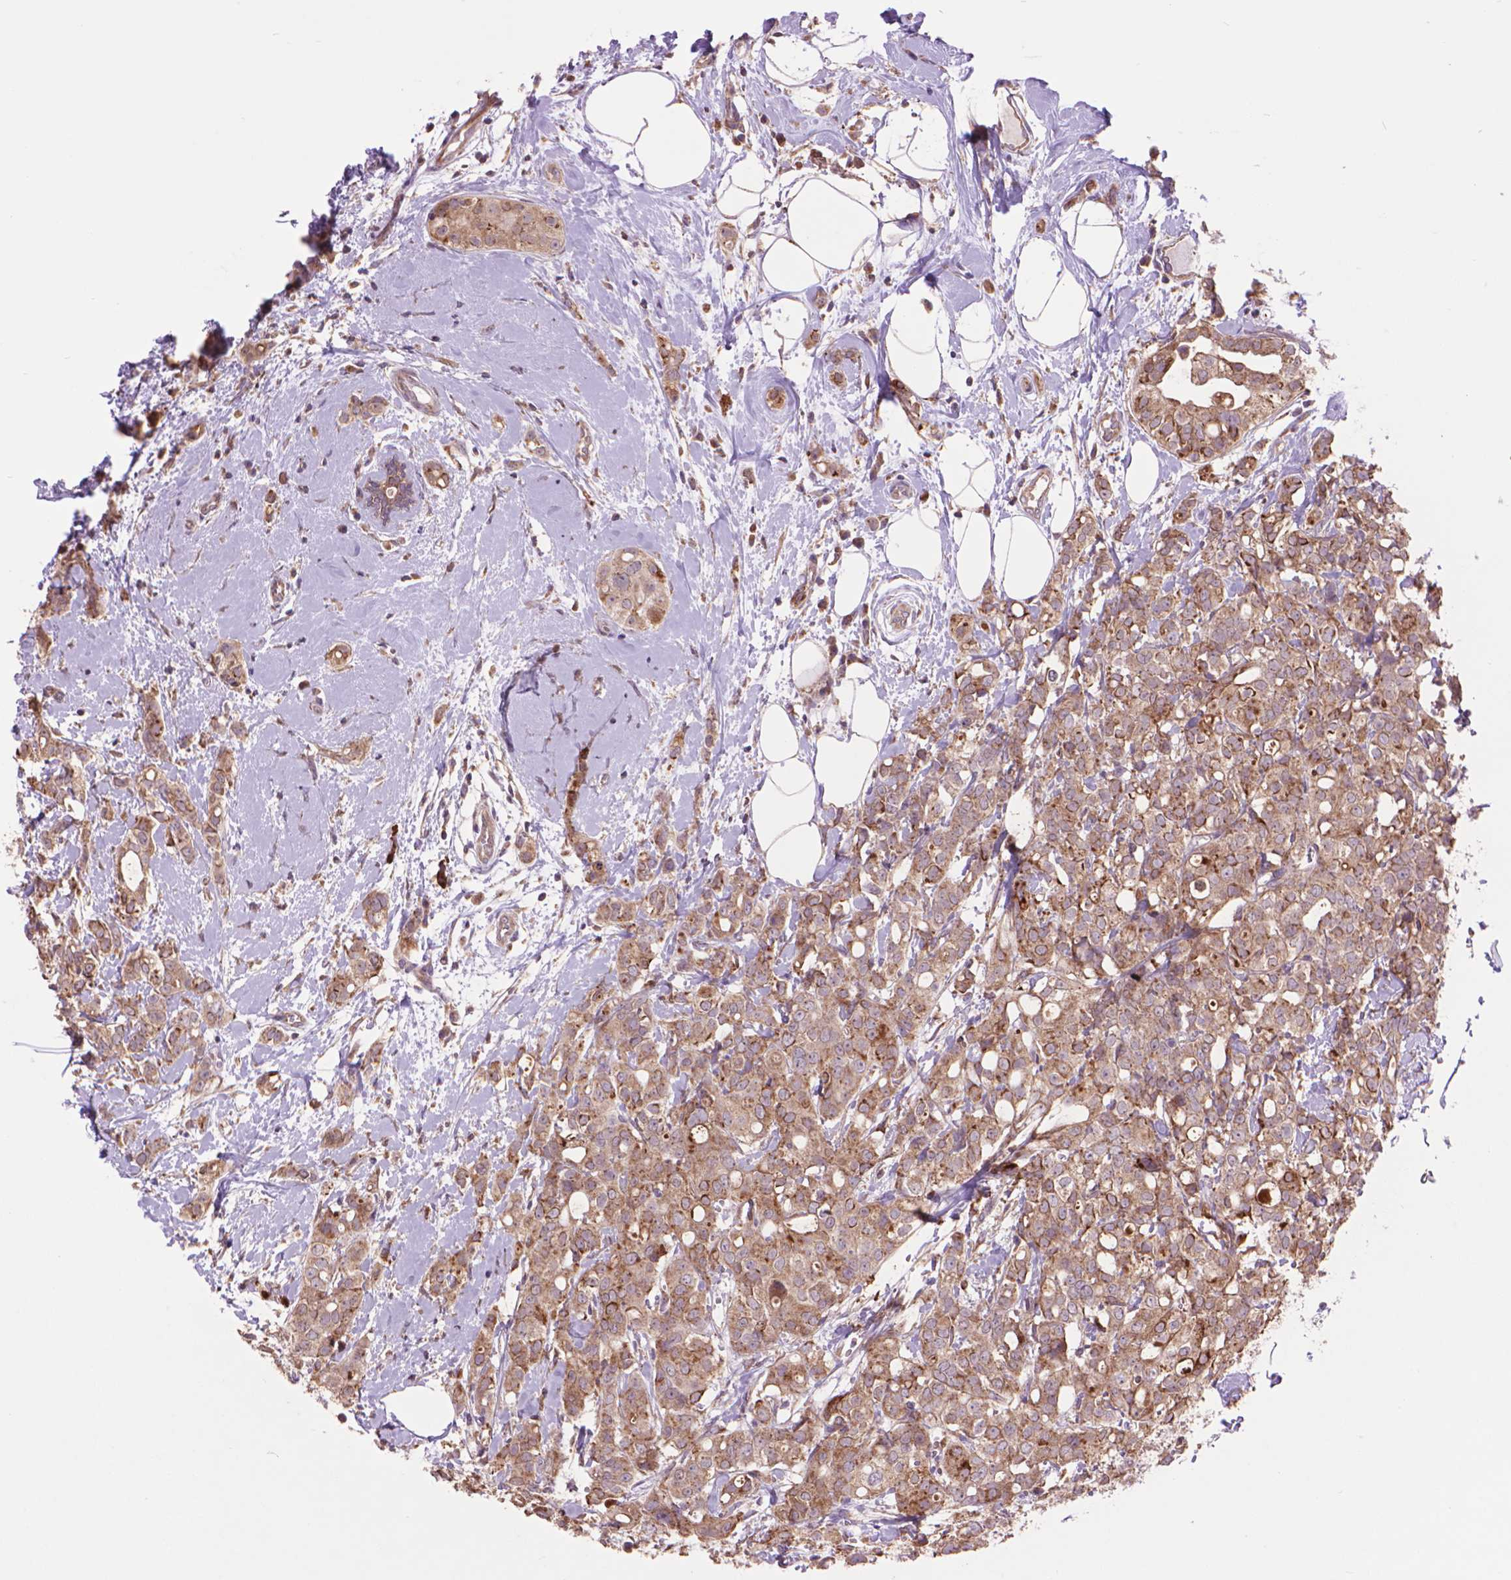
{"staining": {"intensity": "moderate", "quantity": ">75%", "location": "cytoplasmic/membranous"}, "tissue": "breast cancer", "cell_type": "Tumor cells", "image_type": "cancer", "snomed": [{"axis": "morphology", "description": "Duct carcinoma"}, {"axis": "topography", "description": "Breast"}], "caption": "A micrograph of breast infiltrating ductal carcinoma stained for a protein demonstrates moderate cytoplasmic/membranous brown staining in tumor cells. (Brightfield microscopy of DAB IHC at high magnification).", "gene": "GLB1", "patient": {"sex": "female", "age": 40}}